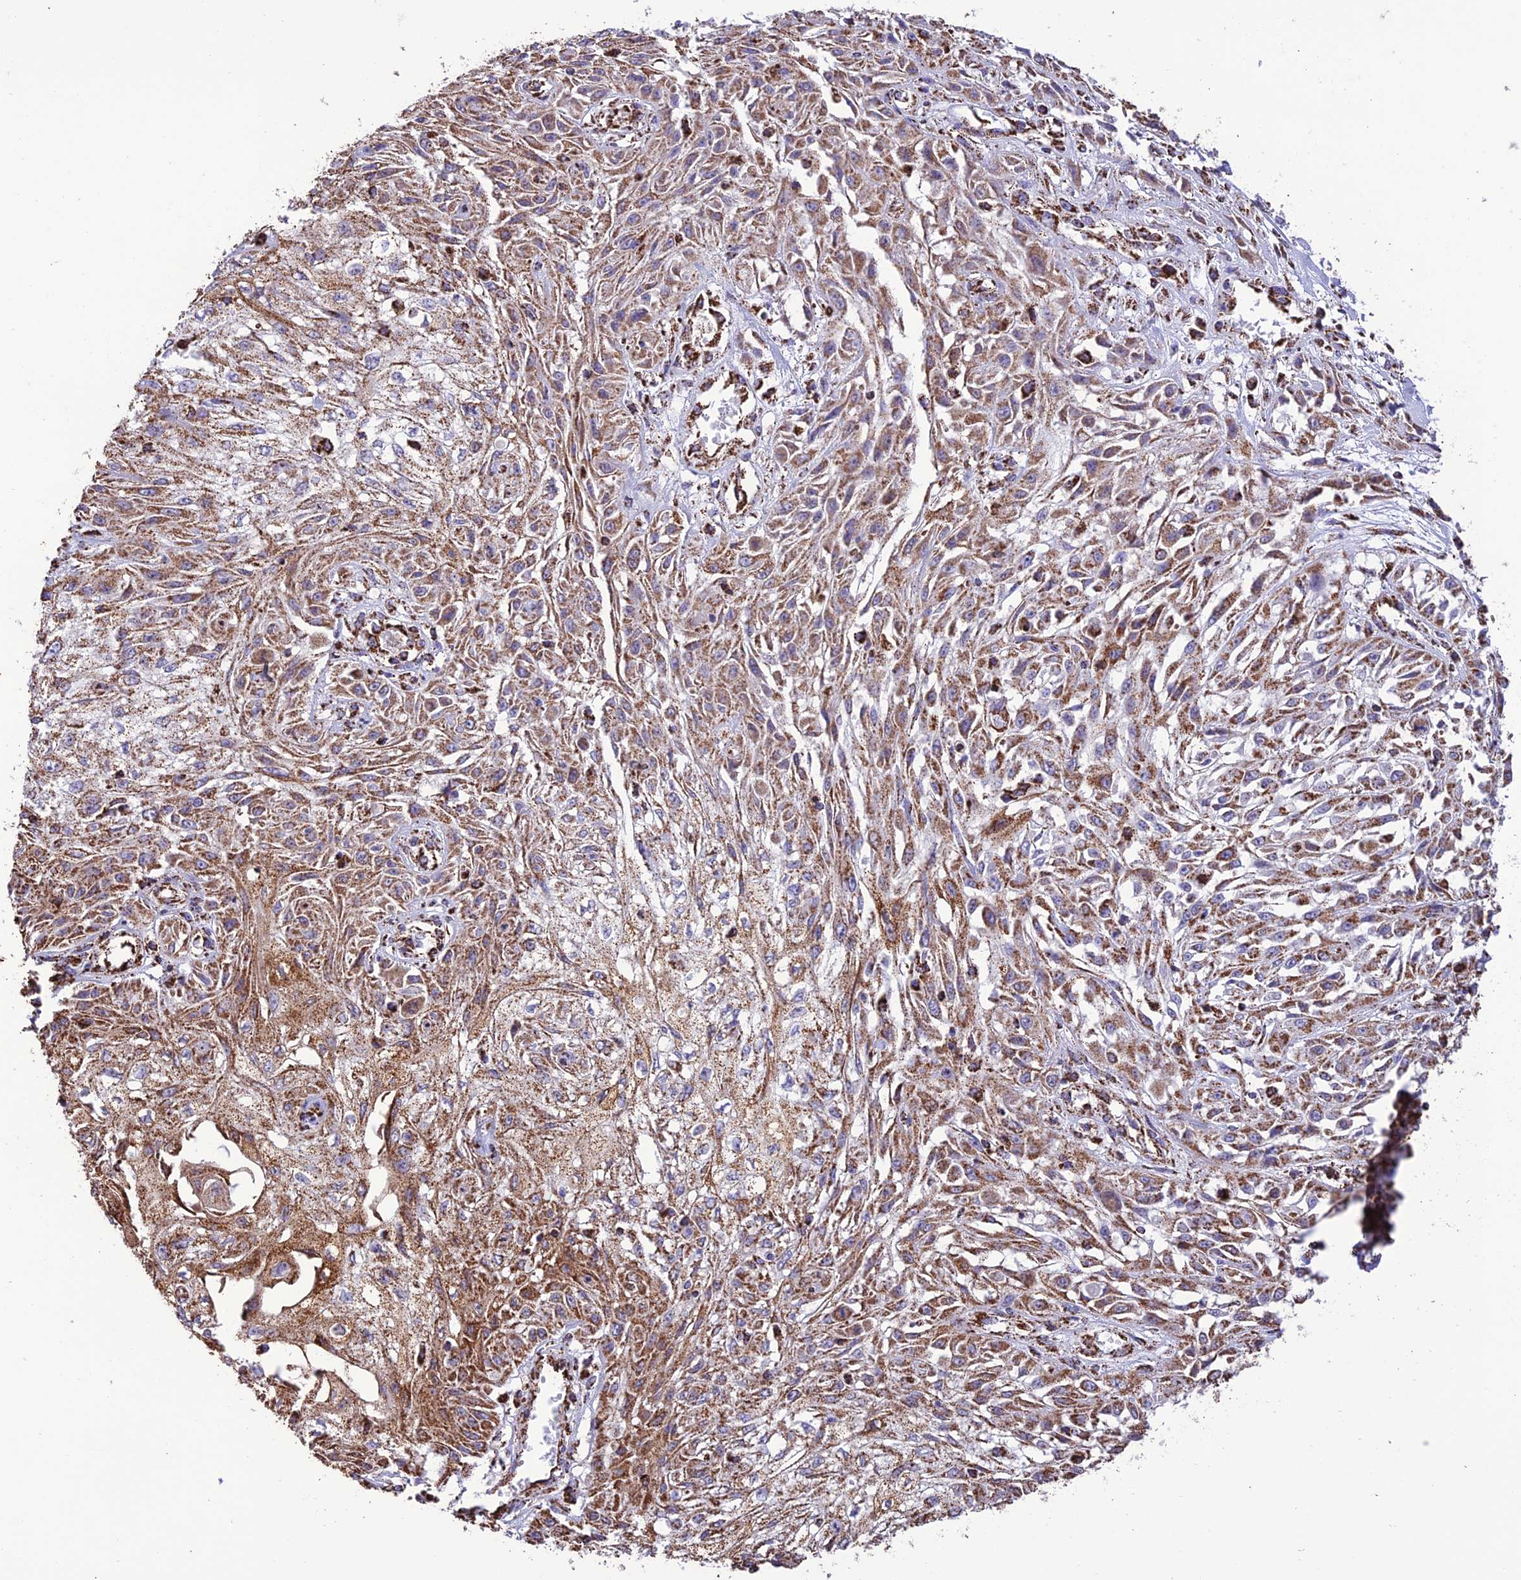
{"staining": {"intensity": "moderate", "quantity": ">75%", "location": "cytoplasmic/membranous"}, "tissue": "skin cancer", "cell_type": "Tumor cells", "image_type": "cancer", "snomed": [{"axis": "morphology", "description": "Squamous cell carcinoma, NOS"}, {"axis": "morphology", "description": "Squamous cell carcinoma, metastatic, NOS"}, {"axis": "topography", "description": "Skin"}, {"axis": "topography", "description": "Lymph node"}], "caption": "Human metastatic squamous cell carcinoma (skin) stained for a protein (brown) displays moderate cytoplasmic/membranous positive expression in approximately >75% of tumor cells.", "gene": "NDUFAF1", "patient": {"sex": "male", "age": 75}}